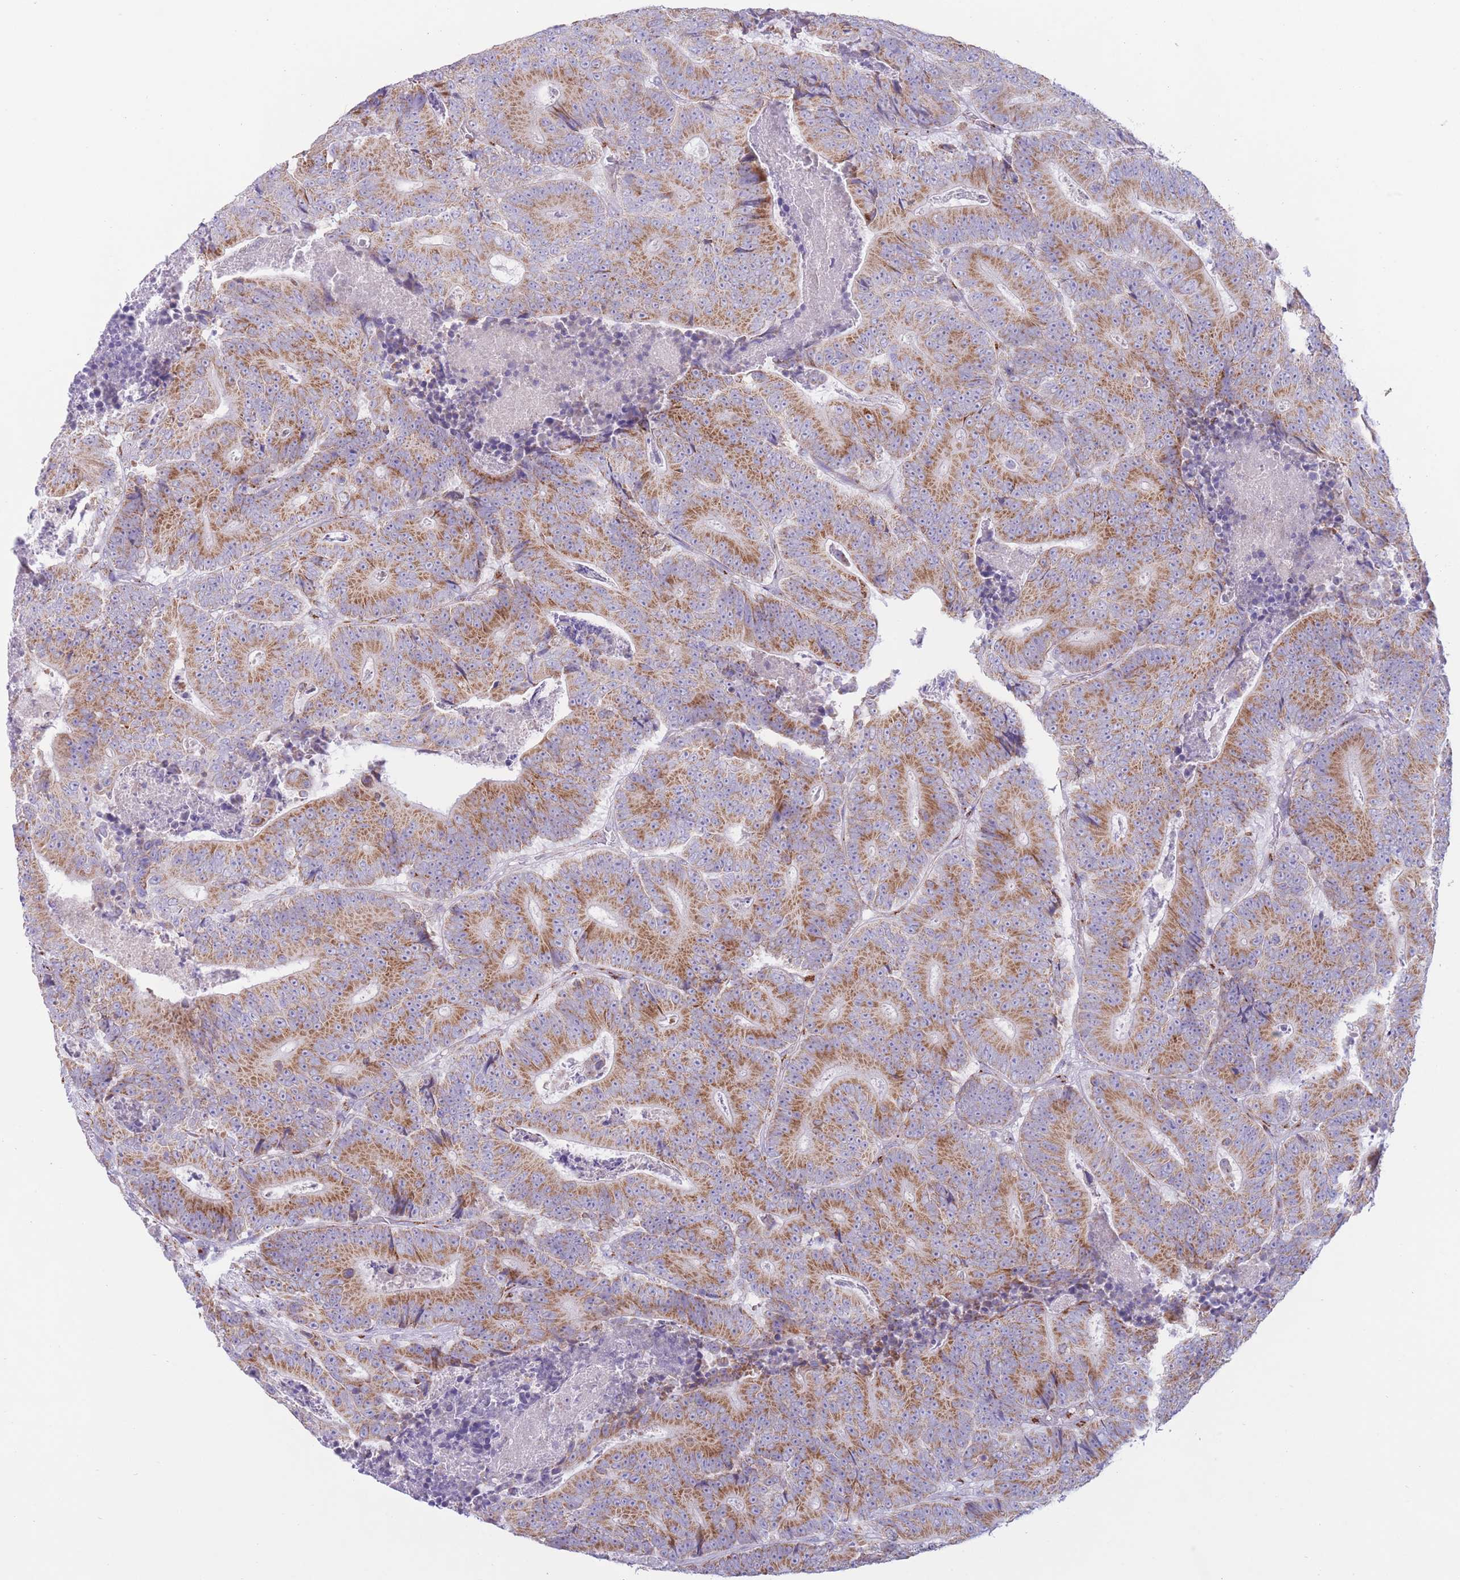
{"staining": {"intensity": "moderate", "quantity": ">75%", "location": "cytoplasmic/membranous"}, "tissue": "colorectal cancer", "cell_type": "Tumor cells", "image_type": "cancer", "snomed": [{"axis": "morphology", "description": "Adenocarcinoma, NOS"}, {"axis": "topography", "description": "Colon"}], "caption": "Colorectal cancer stained with immunohistochemistry exhibits moderate cytoplasmic/membranous expression in approximately >75% of tumor cells. (DAB (3,3'-diaminobenzidine) IHC with brightfield microscopy, high magnification).", "gene": "MPND", "patient": {"sex": "male", "age": 83}}